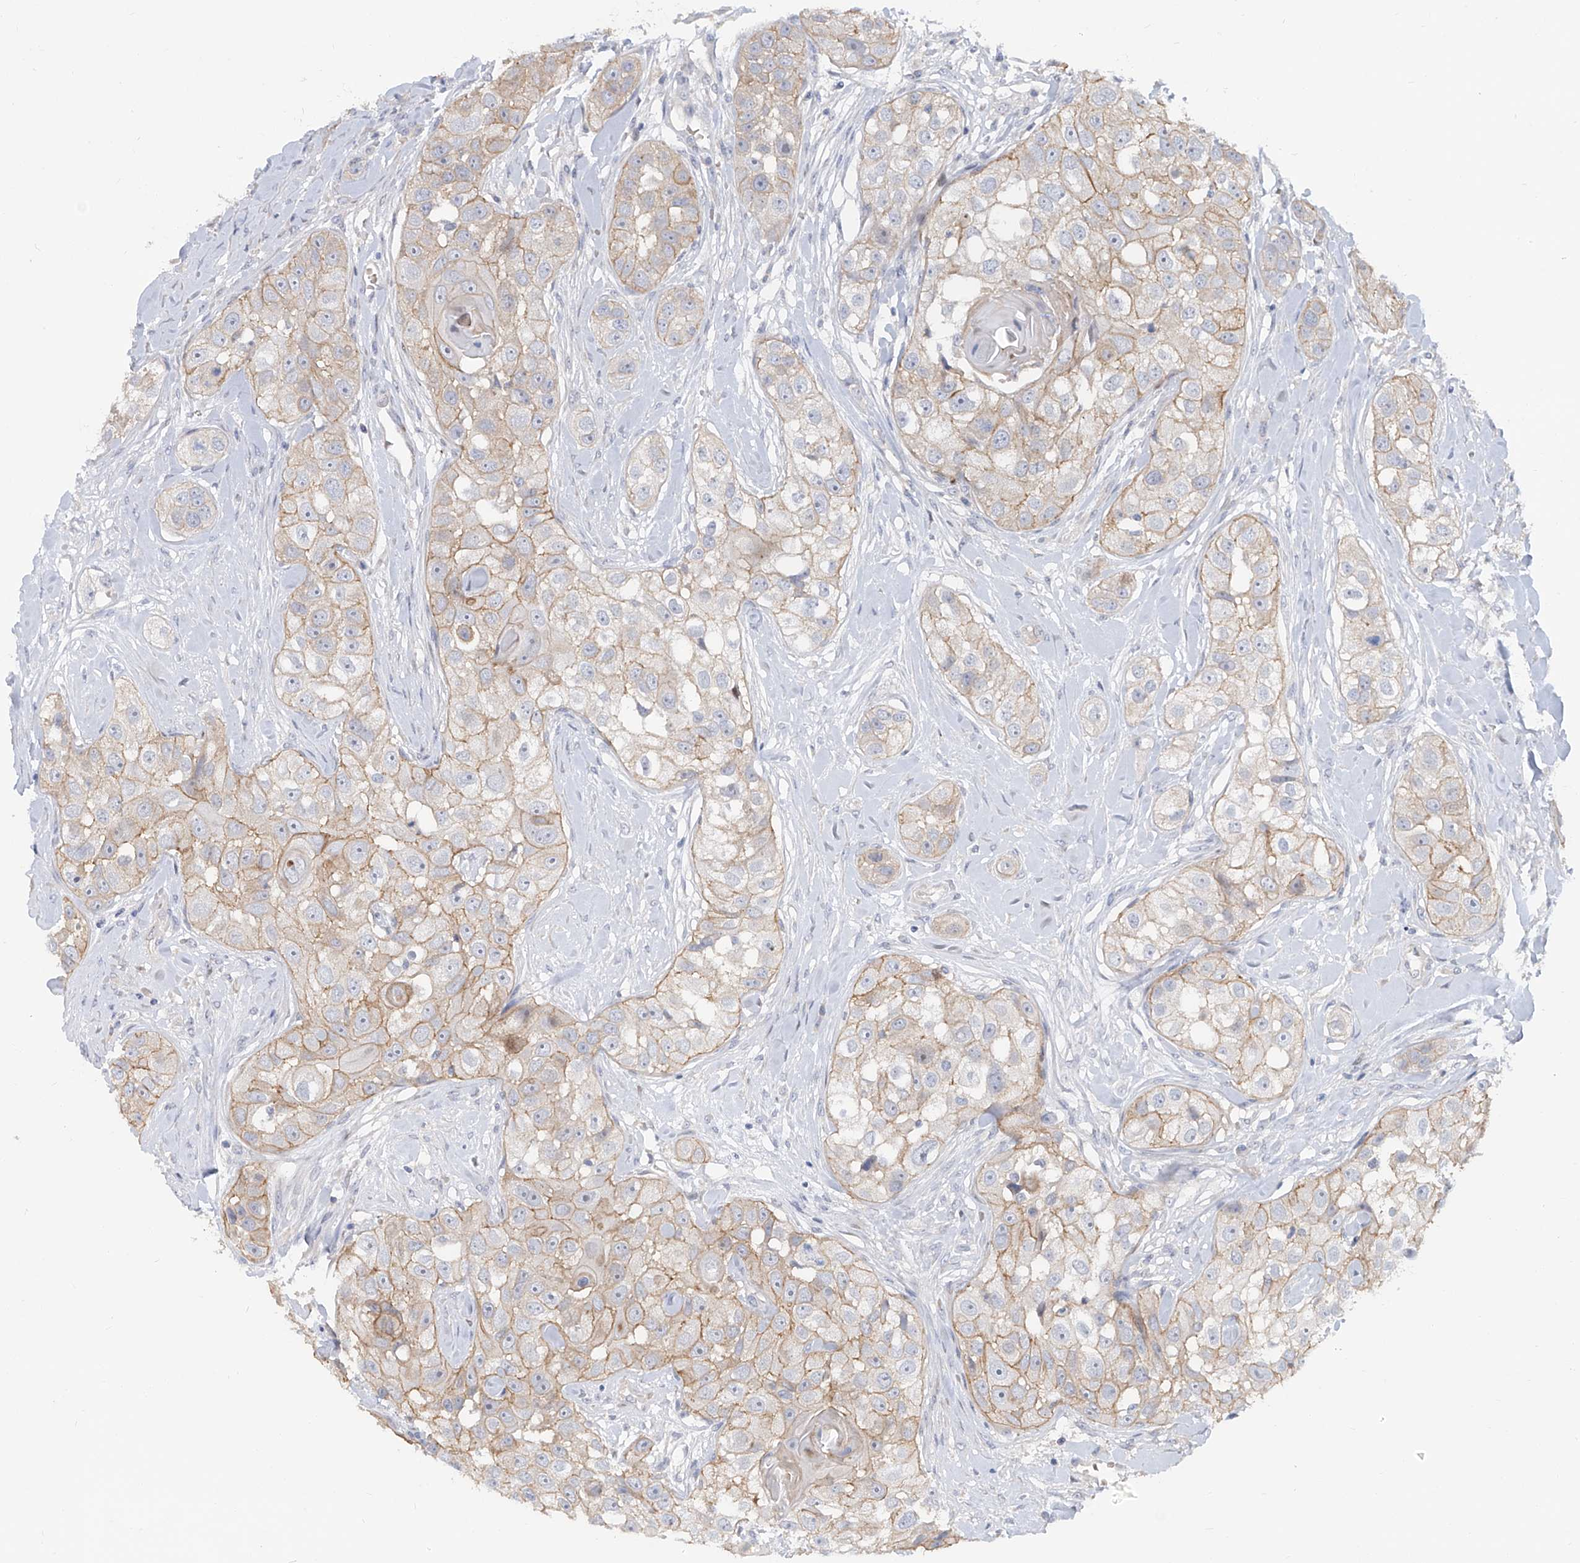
{"staining": {"intensity": "weak", "quantity": "25%-75%", "location": "cytoplasmic/membranous"}, "tissue": "head and neck cancer", "cell_type": "Tumor cells", "image_type": "cancer", "snomed": [{"axis": "morphology", "description": "Normal tissue, NOS"}, {"axis": "morphology", "description": "Squamous cell carcinoma, NOS"}, {"axis": "topography", "description": "Skeletal muscle"}, {"axis": "topography", "description": "Head-Neck"}], "caption": "Immunohistochemical staining of human head and neck squamous cell carcinoma shows weak cytoplasmic/membranous protein staining in about 25%-75% of tumor cells.", "gene": "LRRC1", "patient": {"sex": "male", "age": 51}}